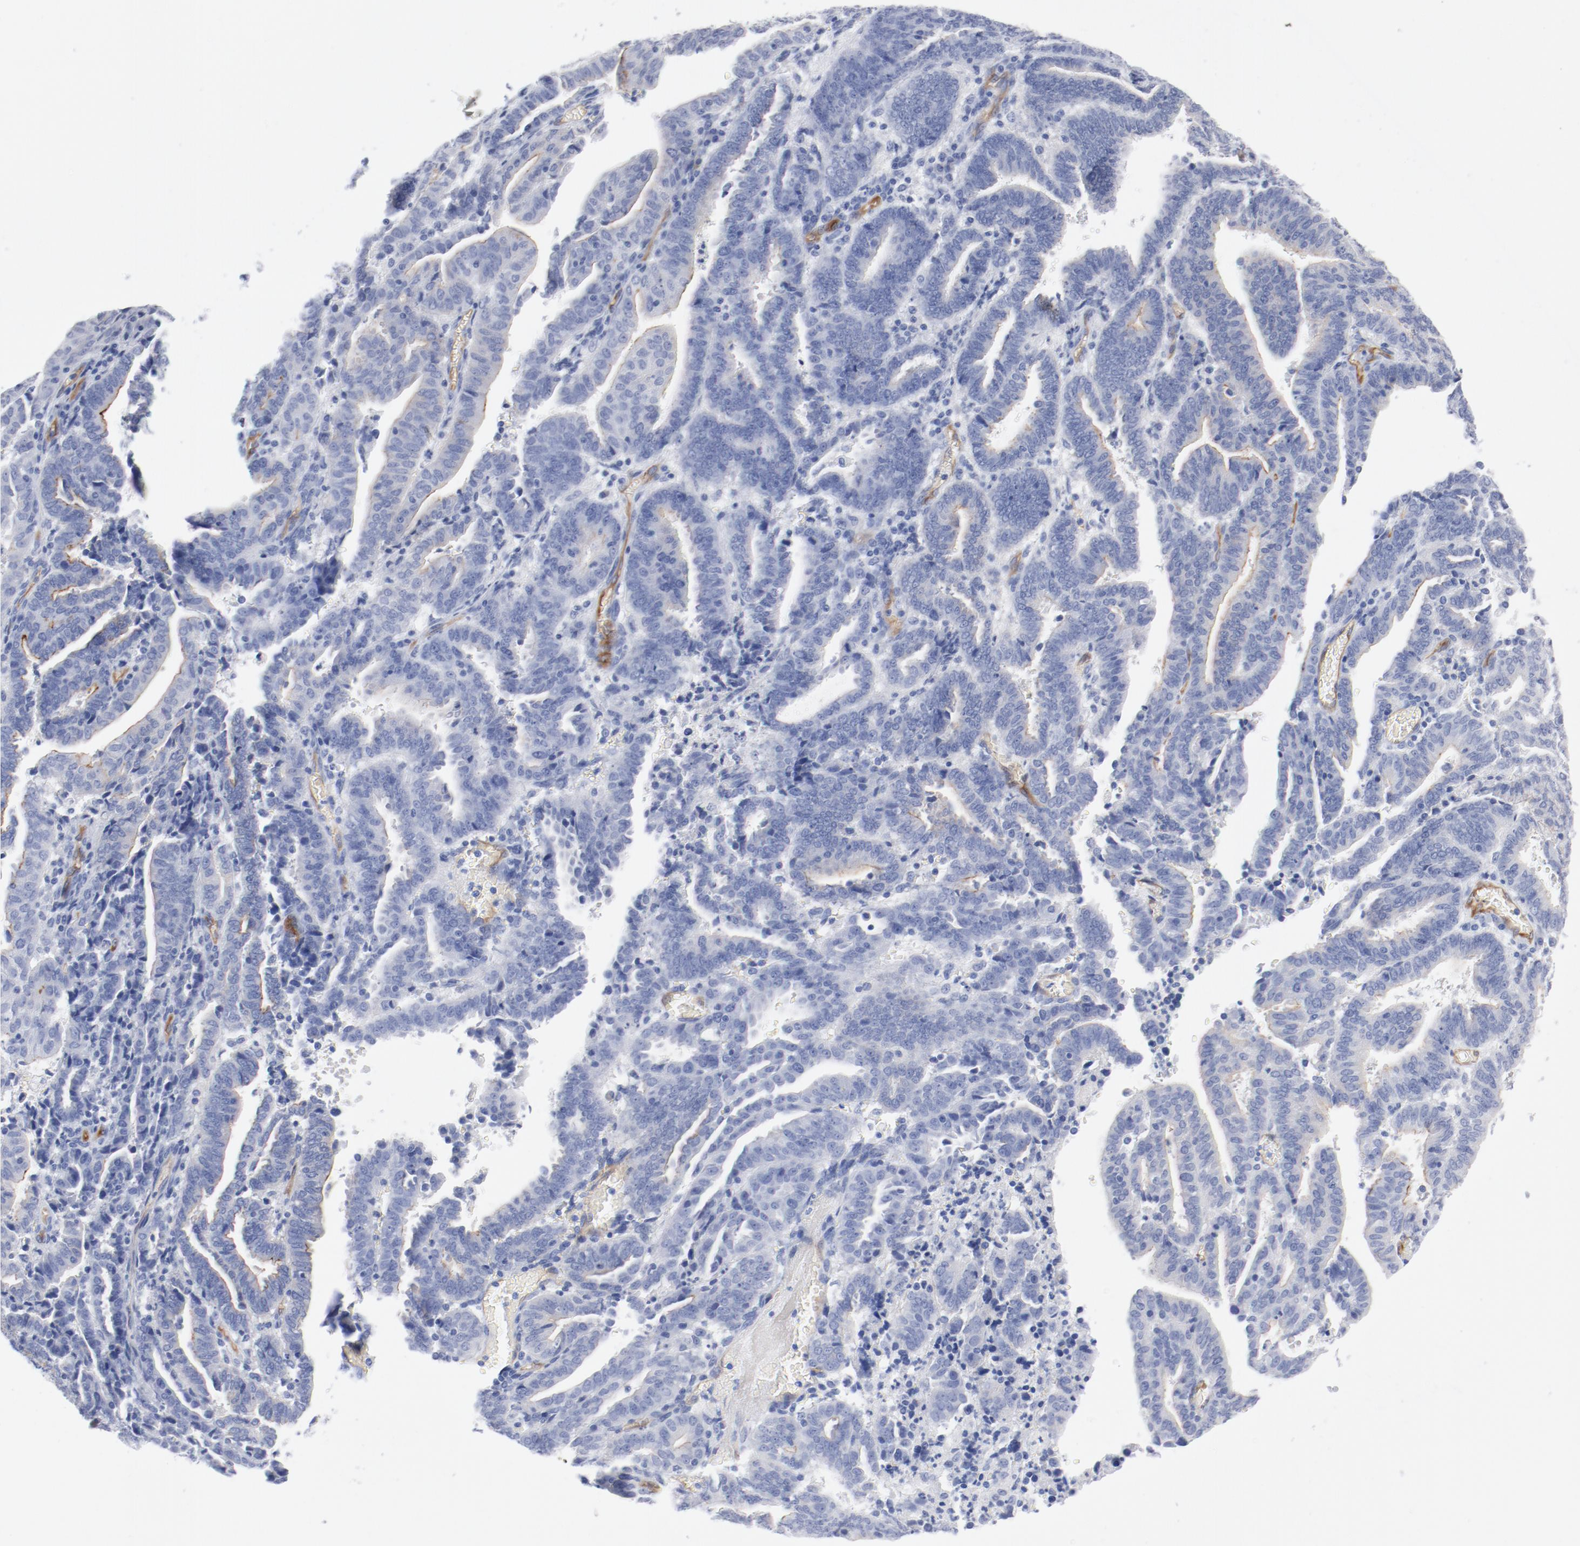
{"staining": {"intensity": "weak", "quantity": "<25%", "location": "cytoplasmic/membranous"}, "tissue": "endometrial cancer", "cell_type": "Tumor cells", "image_type": "cancer", "snomed": [{"axis": "morphology", "description": "Adenocarcinoma, NOS"}, {"axis": "topography", "description": "Uterus"}], "caption": "Immunohistochemistry (IHC) of human endometrial adenocarcinoma exhibits no positivity in tumor cells. (DAB immunohistochemistry, high magnification).", "gene": "SHANK3", "patient": {"sex": "female", "age": 83}}